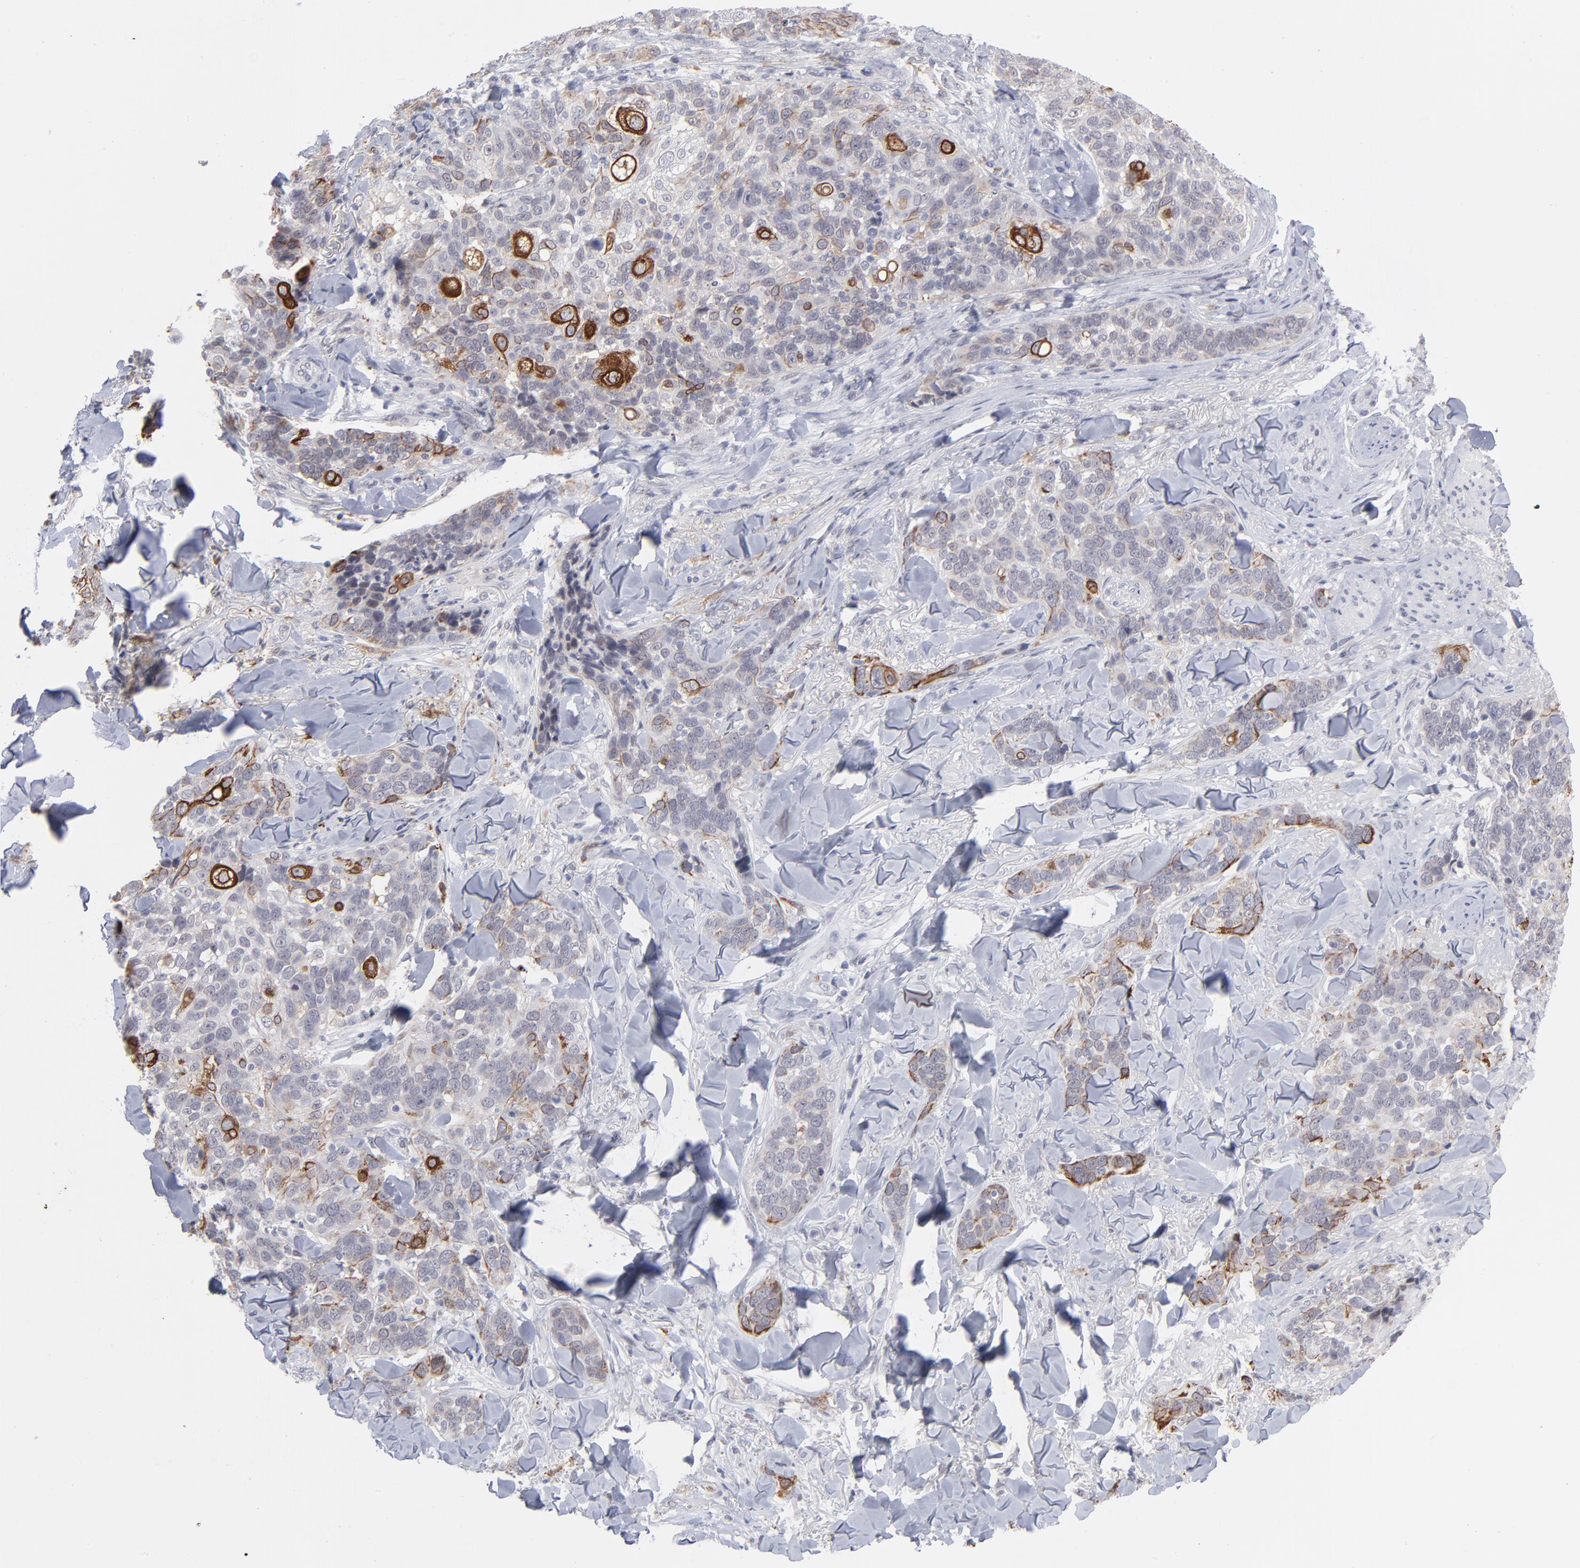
{"staining": {"intensity": "moderate", "quantity": "<25%", "location": "cytoplasmic/membranous"}, "tissue": "skin cancer", "cell_type": "Tumor cells", "image_type": "cancer", "snomed": [{"axis": "morphology", "description": "Normal tissue, NOS"}, {"axis": "morphology", "description": "Squamous cell carcinoma, NOS"}, {"axis": "topography", "description": "Skin"}], "caption": "High-power microscopy captured an immunohistochemistry (IHC) micrograph of skin cancer (squamous cell carcinoma), revealing moderate cytoplasmic/membranous expression in about <25% of tumor cells. (Stains: DAB in brown, nuclei in blue, Microscopy: brightfield microscopy at high magnification).", "gene": "CCR2", "patient": {"sex": "female", "age": 83}}